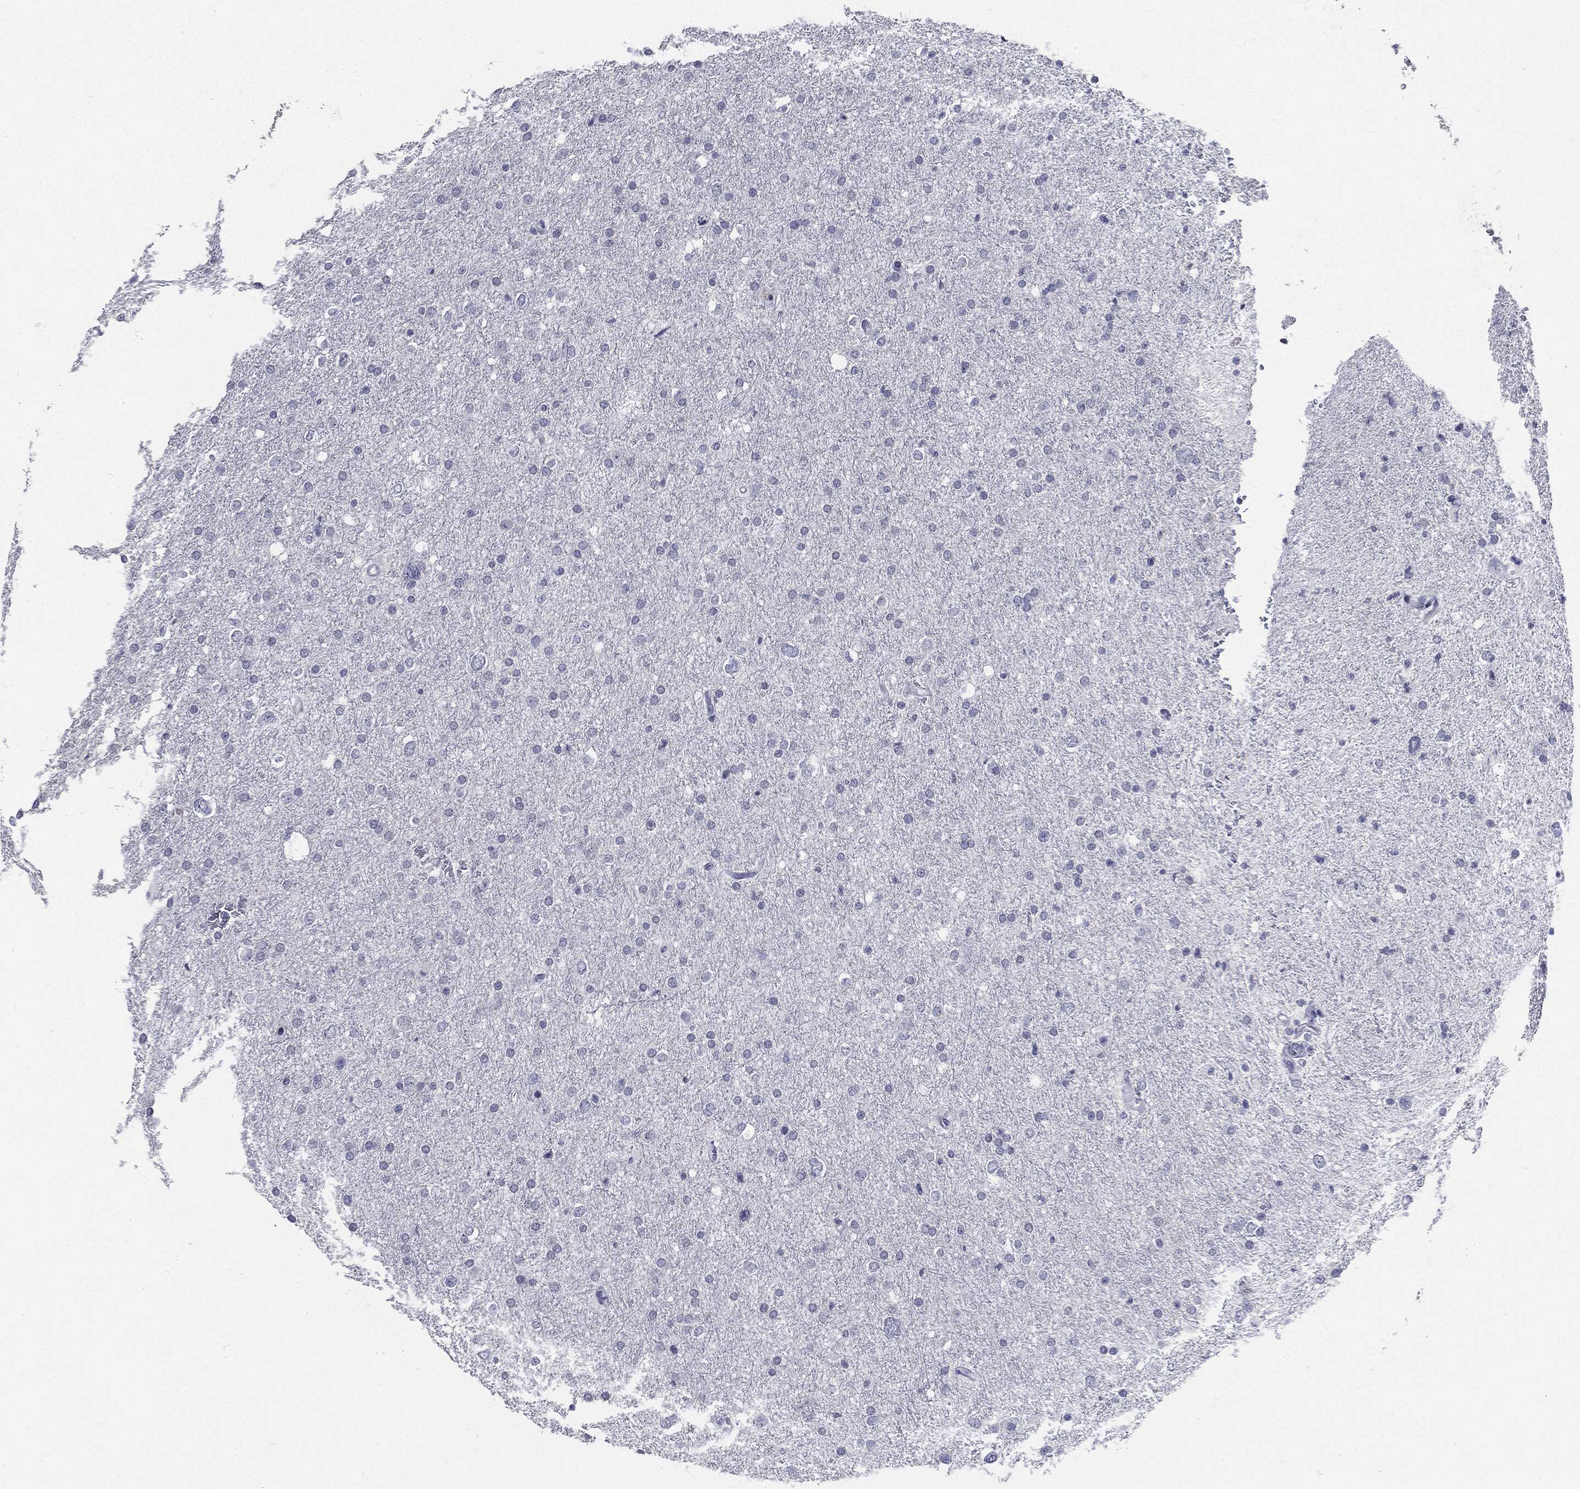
{"staining": {"intensity": "negative", "quantity": "none", "location": "none"}, "tissue": "glioma", "cell_type": "Tumor cells", "image_type": "cancer", "snomed": [{"axis": "morphology", "description": "Glioma, malignant, Low grade"}, {"axis": "topography", "description": "Brain"}], "caption": "Histopathology image shows no protein positivity in tumor cells of glioma tissue.", "gene": "CGB1", "patient": {"sex": "female", "age": 37}}